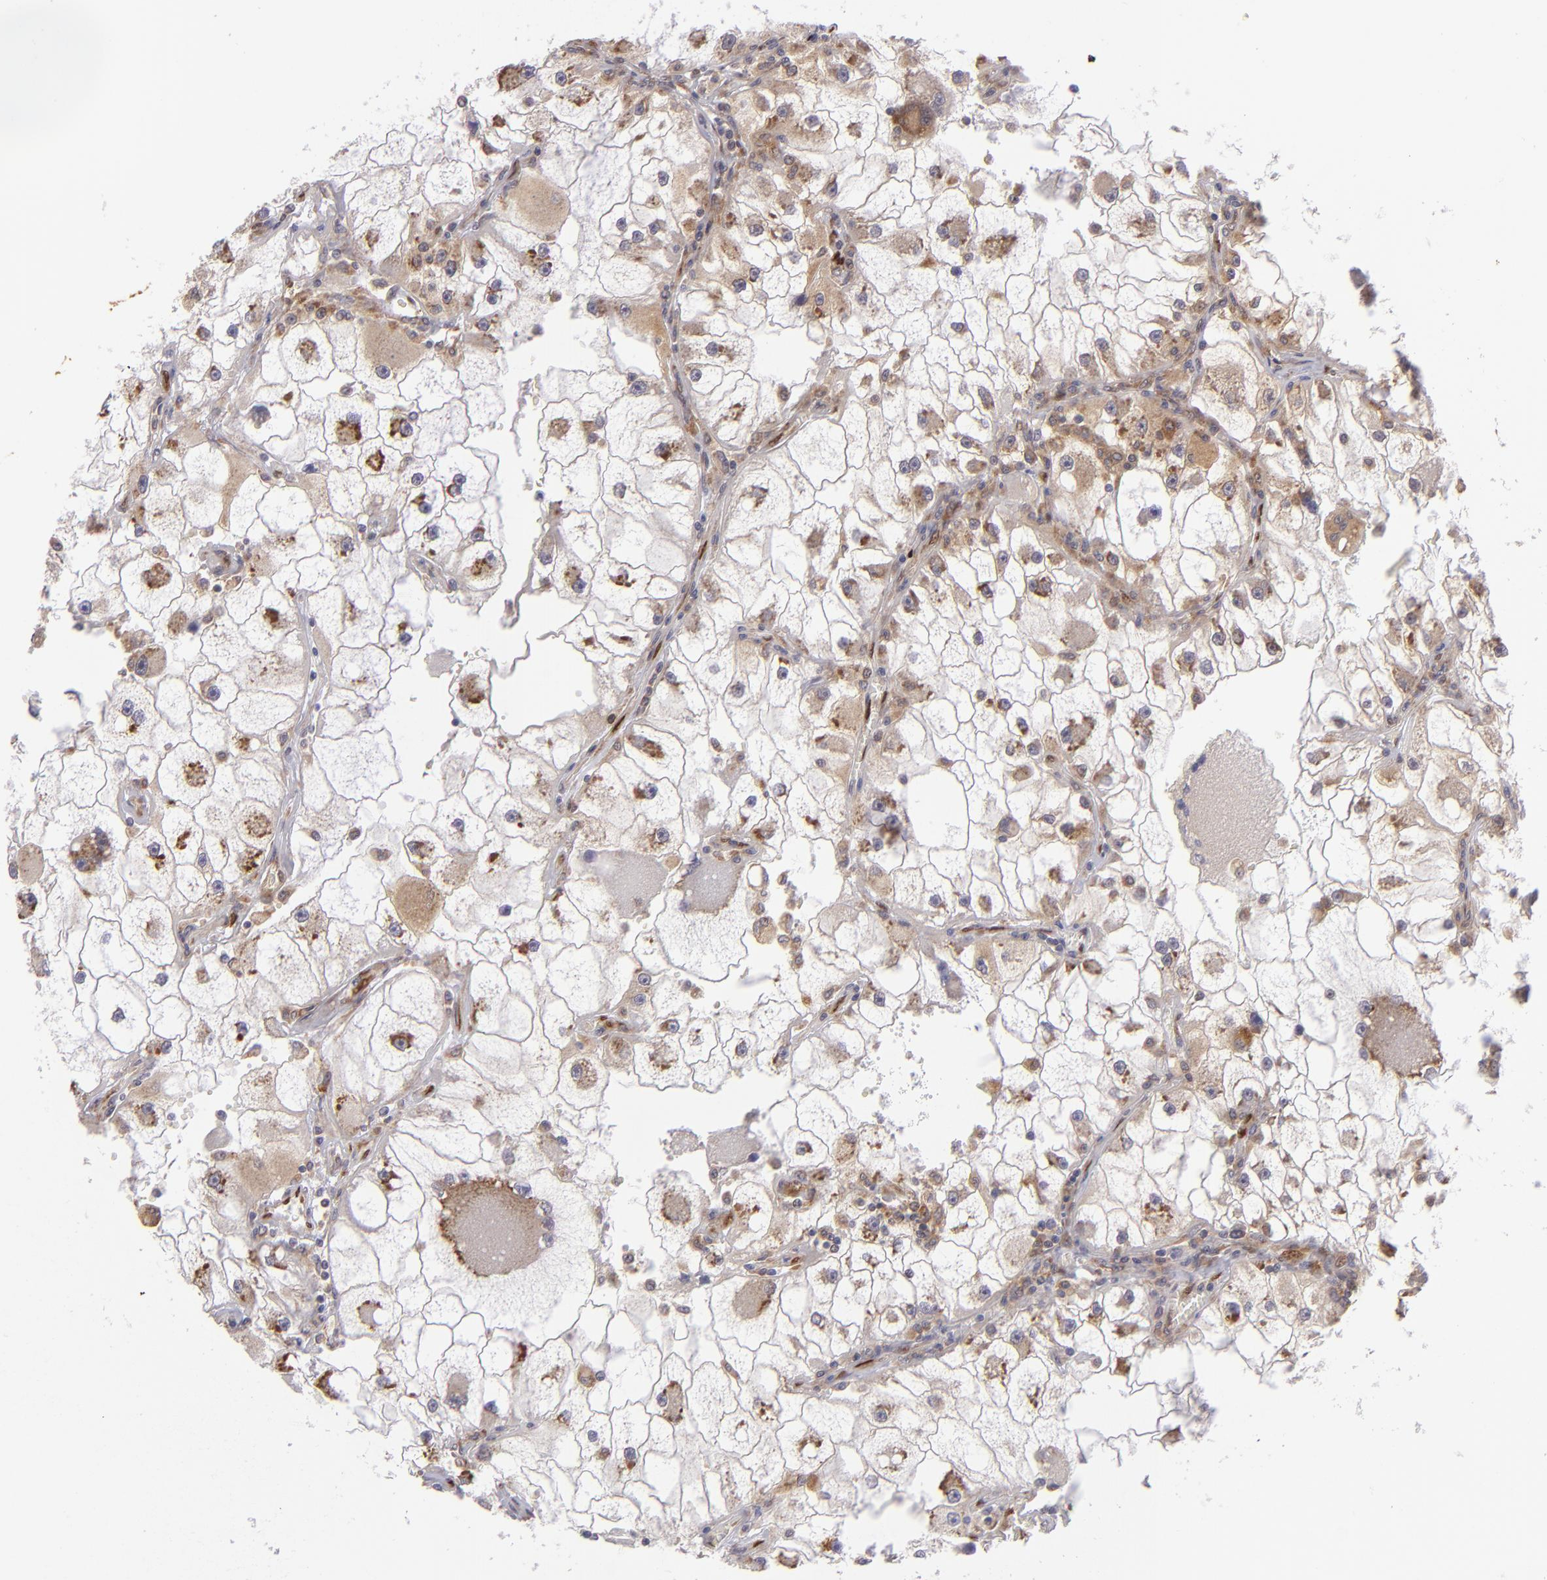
{"staining": {"intensity": "moderate", "quantity": "<25%", "location": "cytoplasmic/membranous"}, "tissue": "renal cancer", "cell_type": "Tumor cells", "image_type": "cancer", "snomed": [{"axis": "morphology", "description": "Adenocarcinoma, NOS"}, {"axis": "topography", "description": "Kidney"}], "caption": "Protein staining by IHC demonstrates moderate cytoplasmic/membranous expression in approximately <25% of tumor cells in renal adenocarcinoma. (IHC, brightfield microscopy, high magnification).", "gene": "PTPN13", "patient": {"sex": "female", "age": 73}}